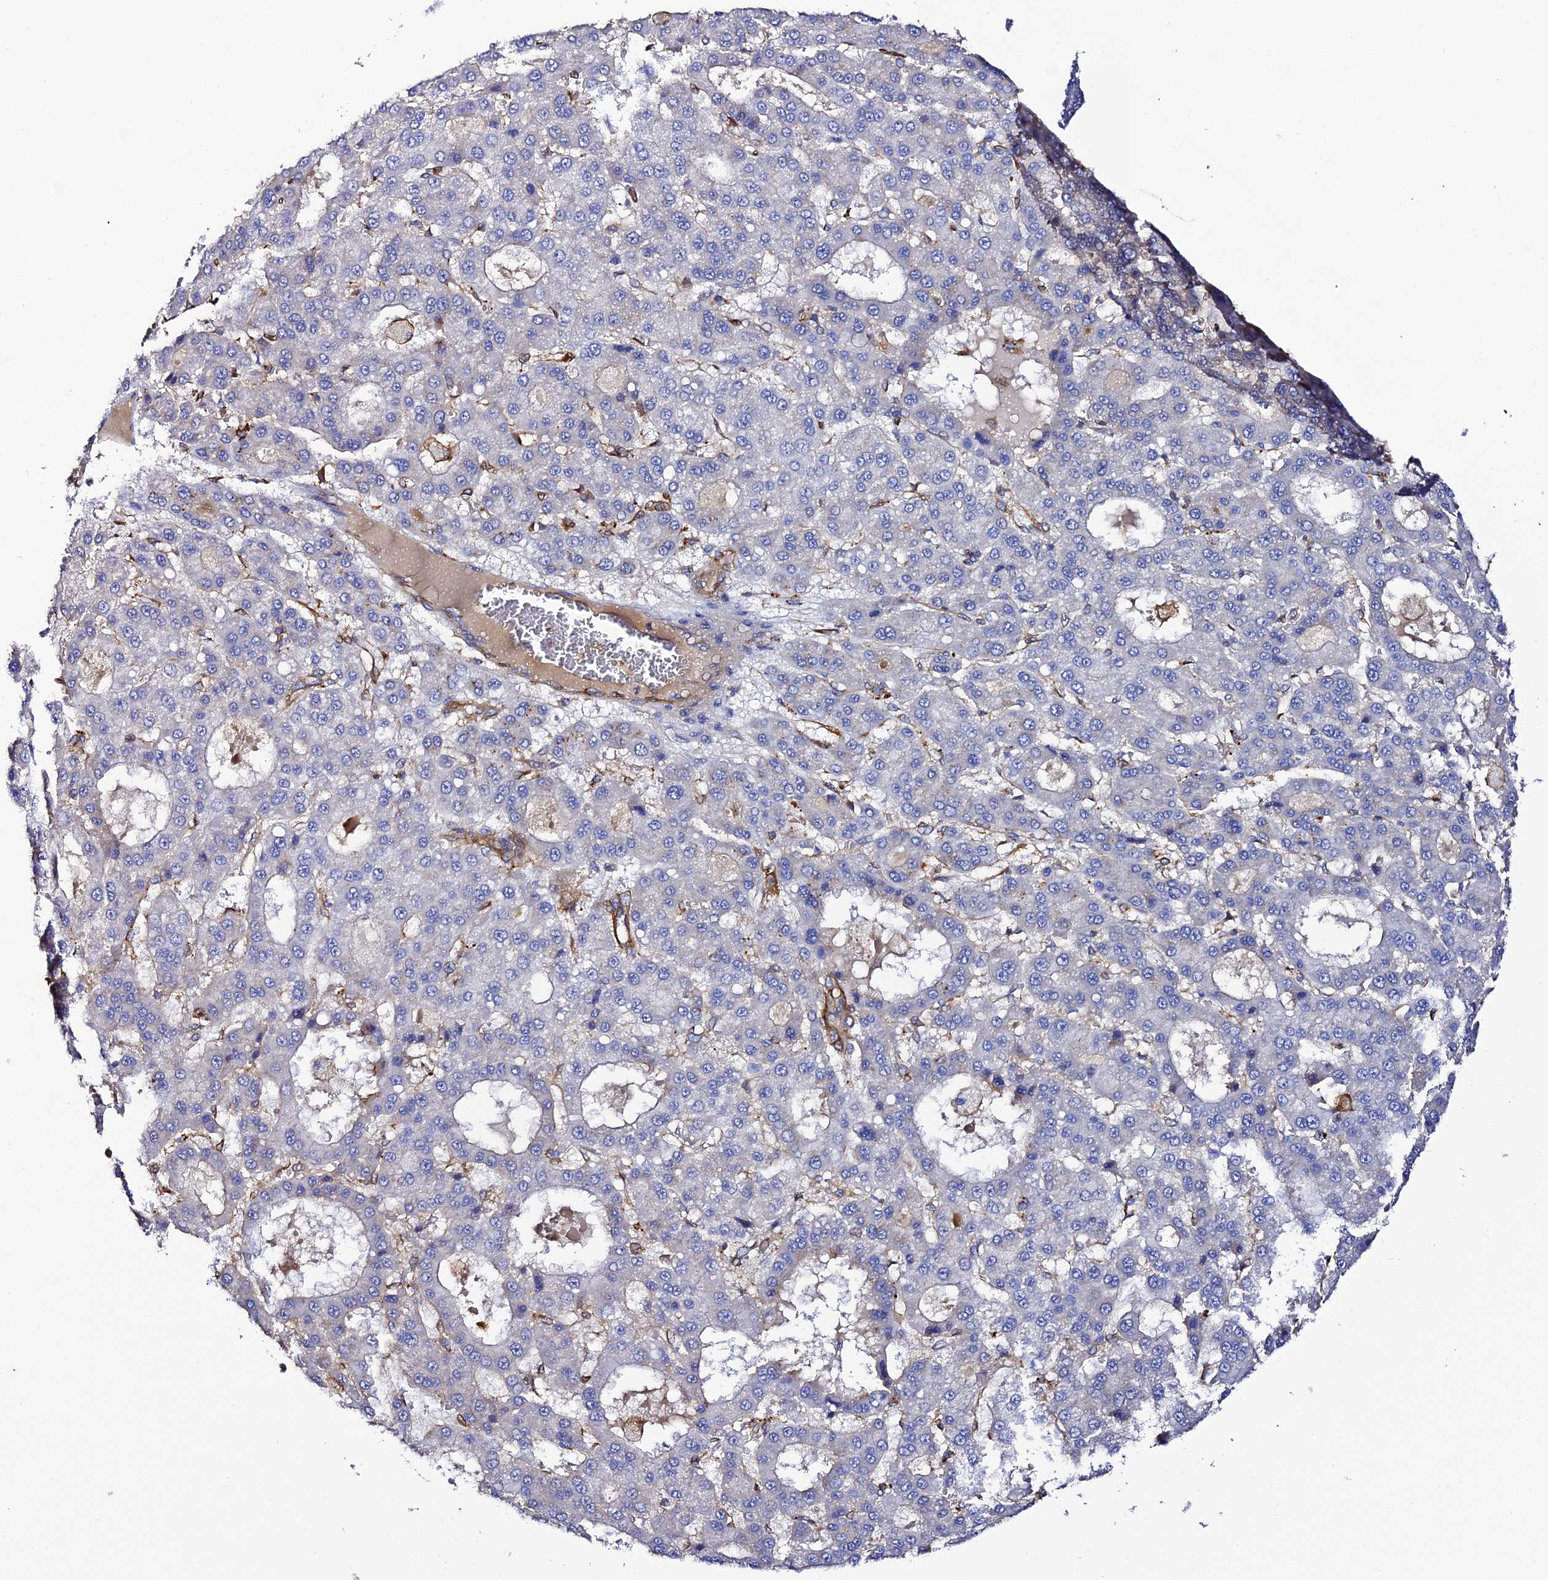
{"staining": {"intensity": "negative", "quantity": "none", "location": "none"}, "tissue": "liver cancer", "cell_type": "Tumor cells", "image_type": "cancer", "snomed": [{"axis": "morphology", "description": "Carcinoma, Hepatocellular, NOS"}, {"axis": "topography", "description": "Liver"}], "caption": "DAB immunohistochemical staining of liver cancer (hepatocellular carcinoma) demonstrates no significant staining in tumor cells. (DAB immunohistochemistry (IHC) with hematoxylin counter stain).", "gene": "TRPV2", "patient": {"sex": "male", "age": 70}}